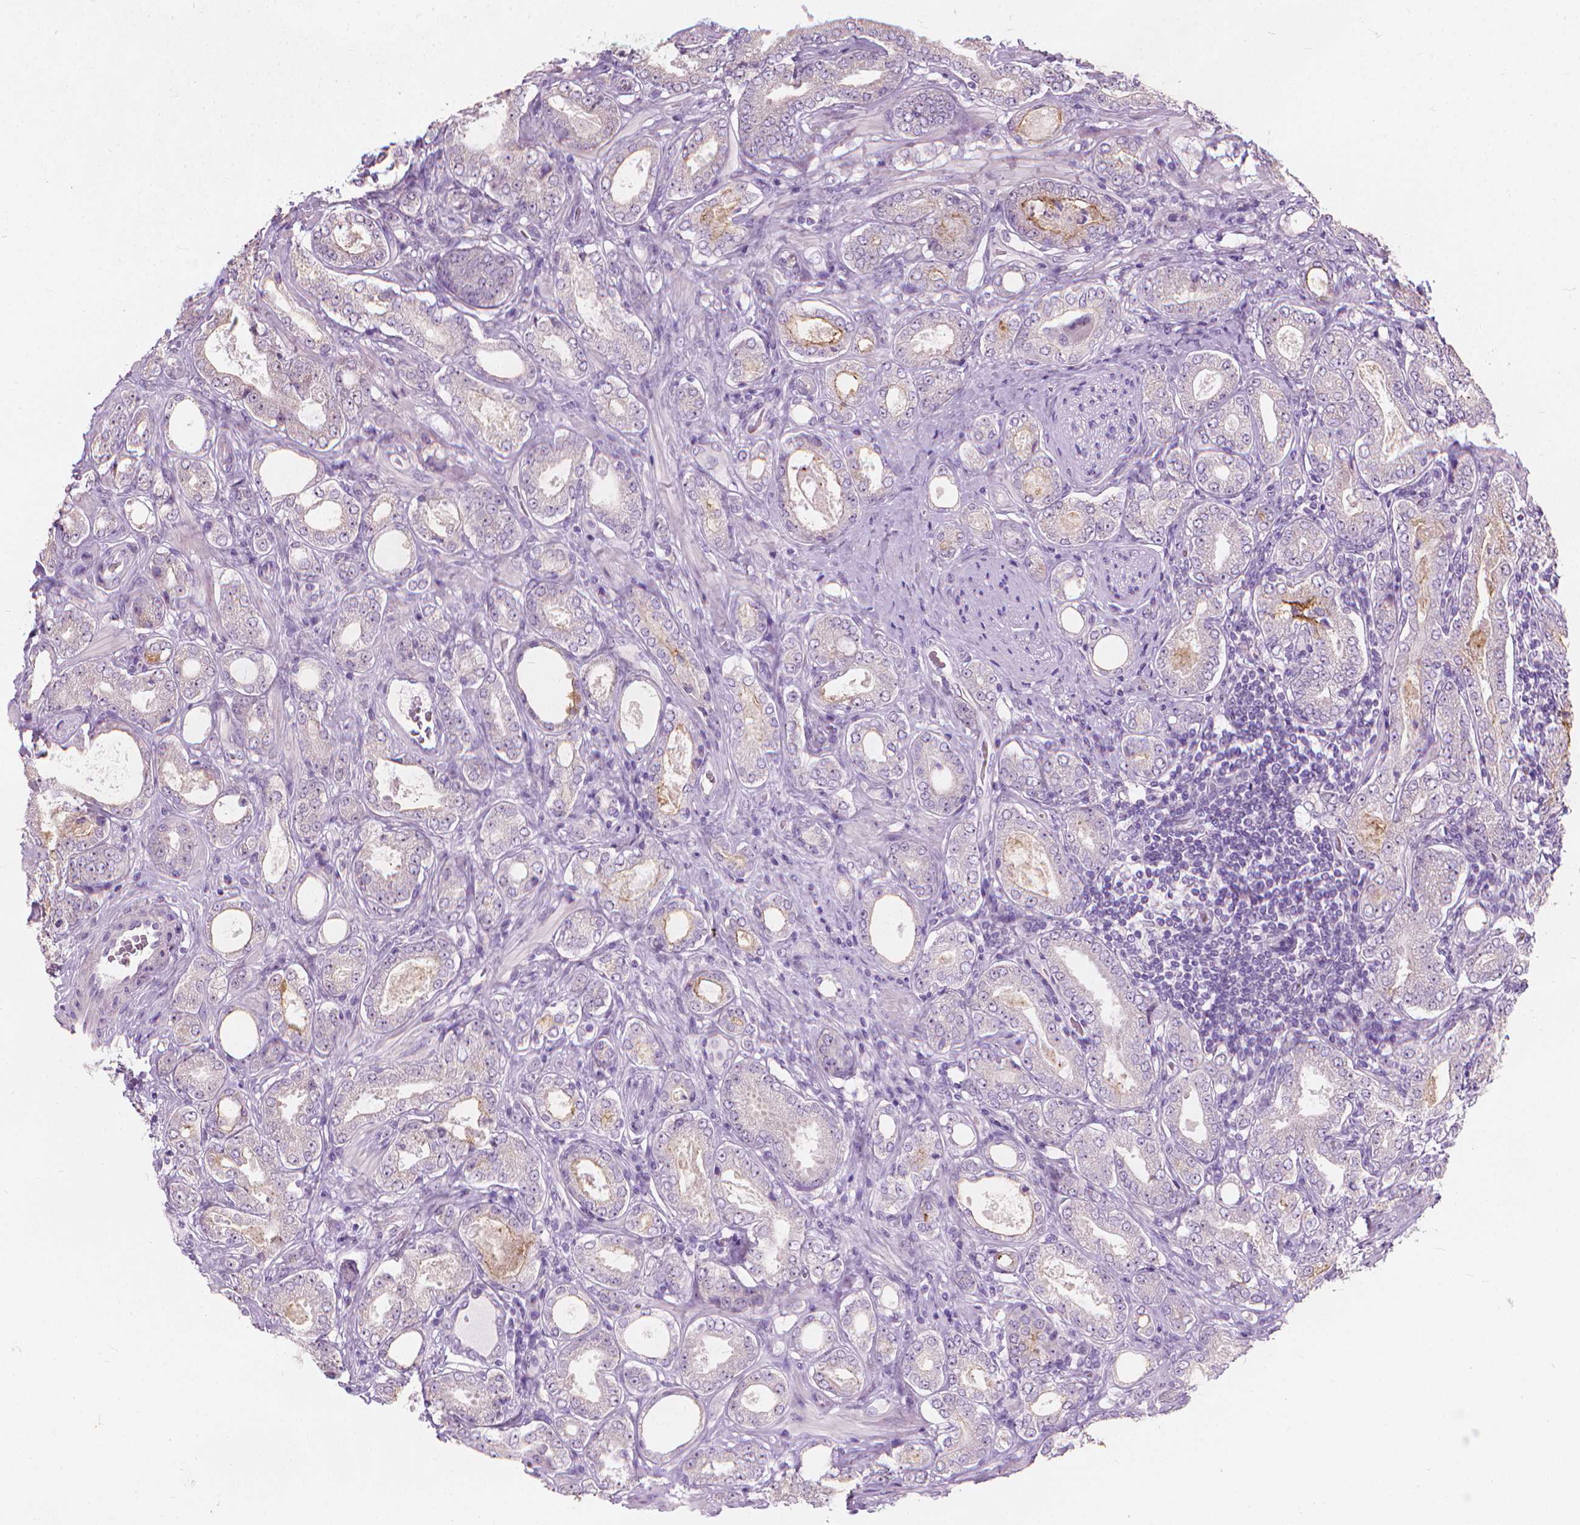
{"staining": {"intensity": "negative", "quantity": "none", "location": "none"}, "tissue": "prostate cancer", "cell_type": "Tumor cells", "image_type": "cancer", "snomed": [{"axis": "morphology", "description": "Adenocarcinoma, NOS"}, {"axis": "topography", "description": "Prostate"}], "caption": "Immunohistochemistry (IHC) of human prostate cancer (adenocarcinoma) reveals no expression in tumor cells.", "gene": "GPRC5A", "patient": {"sex": "male", "age": 64}}